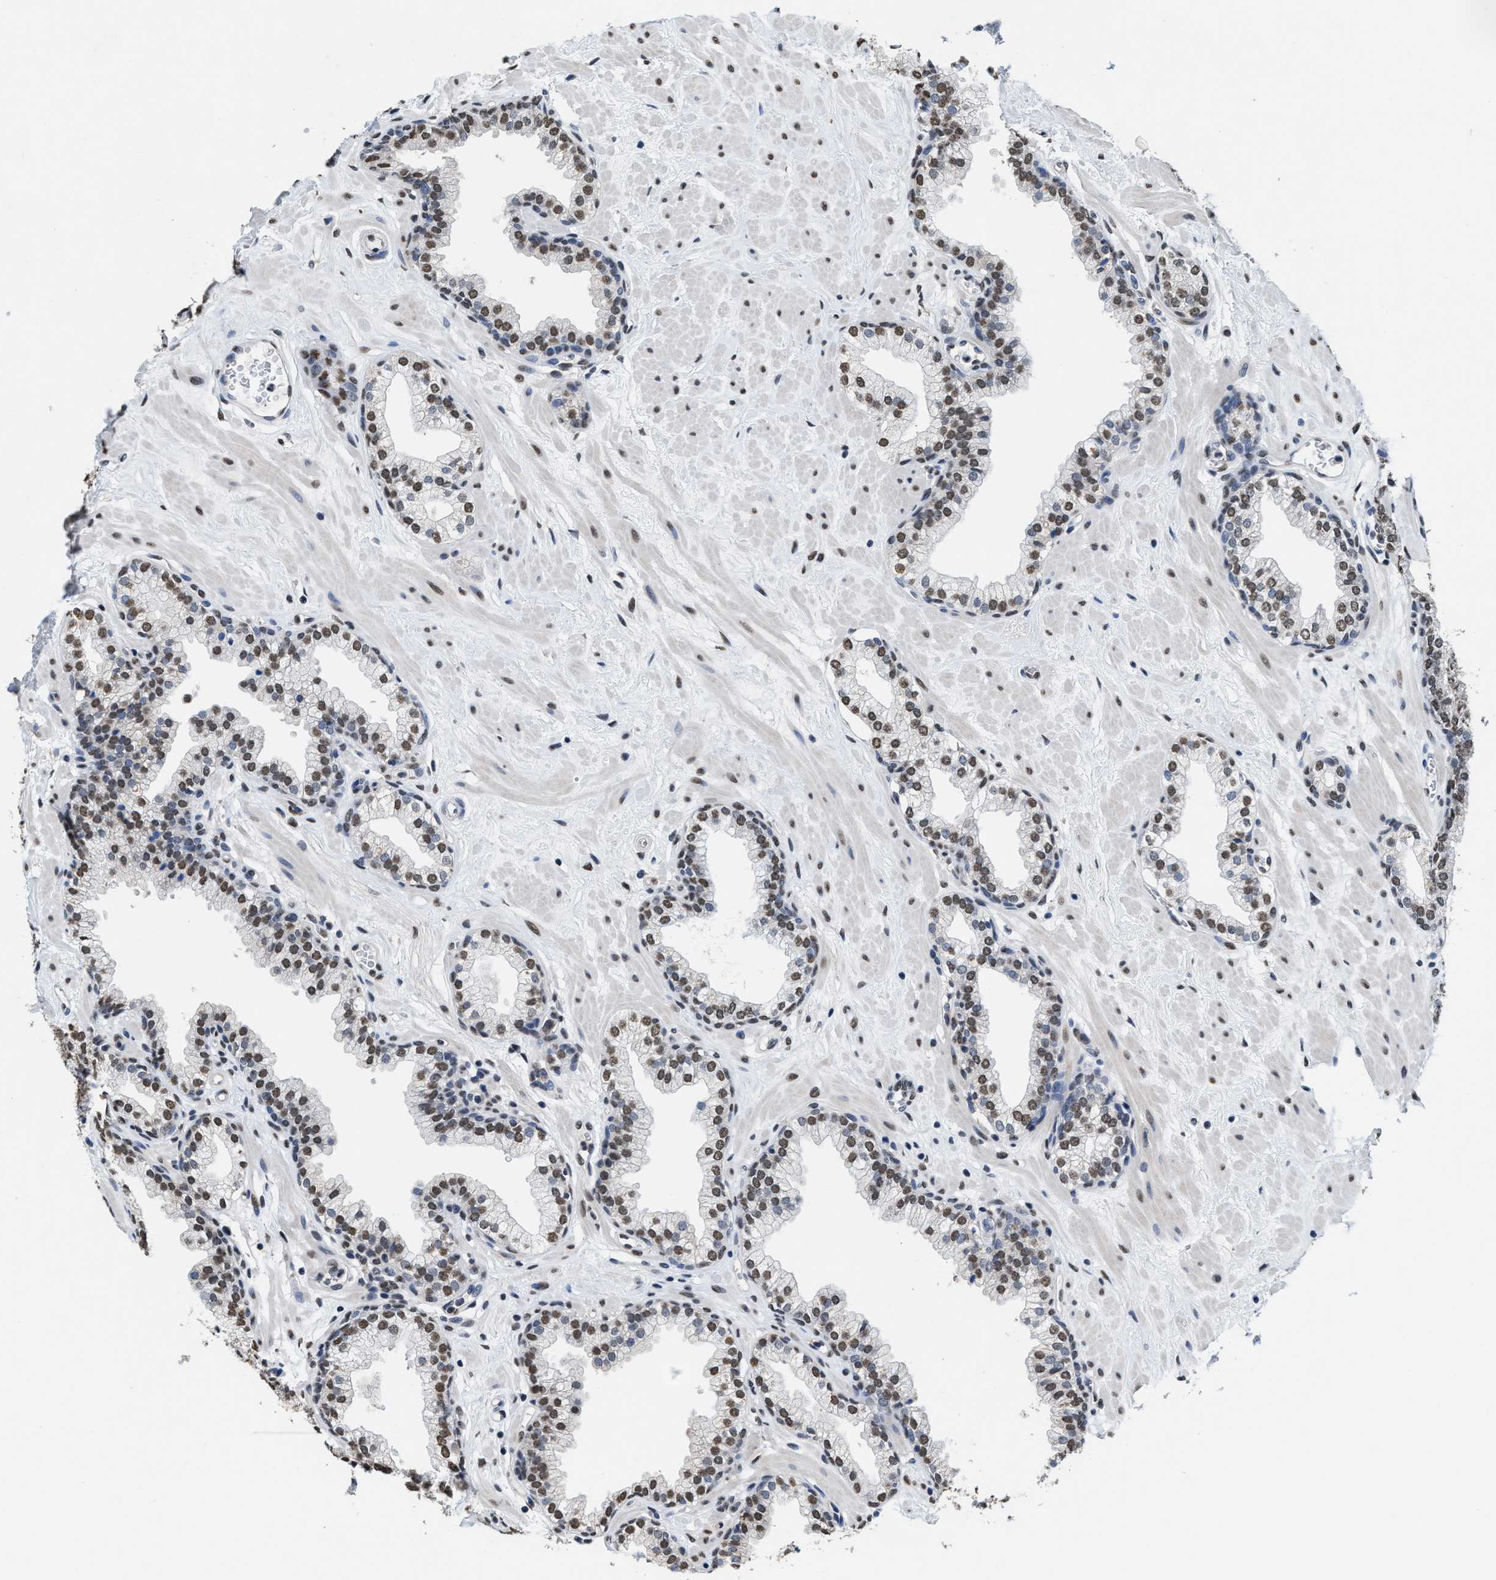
{"staining": {"intensity": "moderate", "quantity": ">75%", "location": "nuclear"}, "tissue": "prostate", "cell_type": "Glandular cells", "image_type": "normal", "snomed": [{"axis": "morphology", "description": "Normal tissue, NOS"}, {"axis": "morphology", "description": "Urothelial carcinoma, Low grade"}, {"axis": "topography", "description": "Urinary bladder"}, {"axis": "topography", "description": "Prostate"}], "caption": "IHC (DAB) staining of benign human prostate demonstrates moderate nuclear protein expression in approximately >75% of glandular cells. The protein of interest is shown in brown color, while the nuclei are stained blue.", "gene": "SUPT16H", "patient": {"sex": "male", "age": 60}}